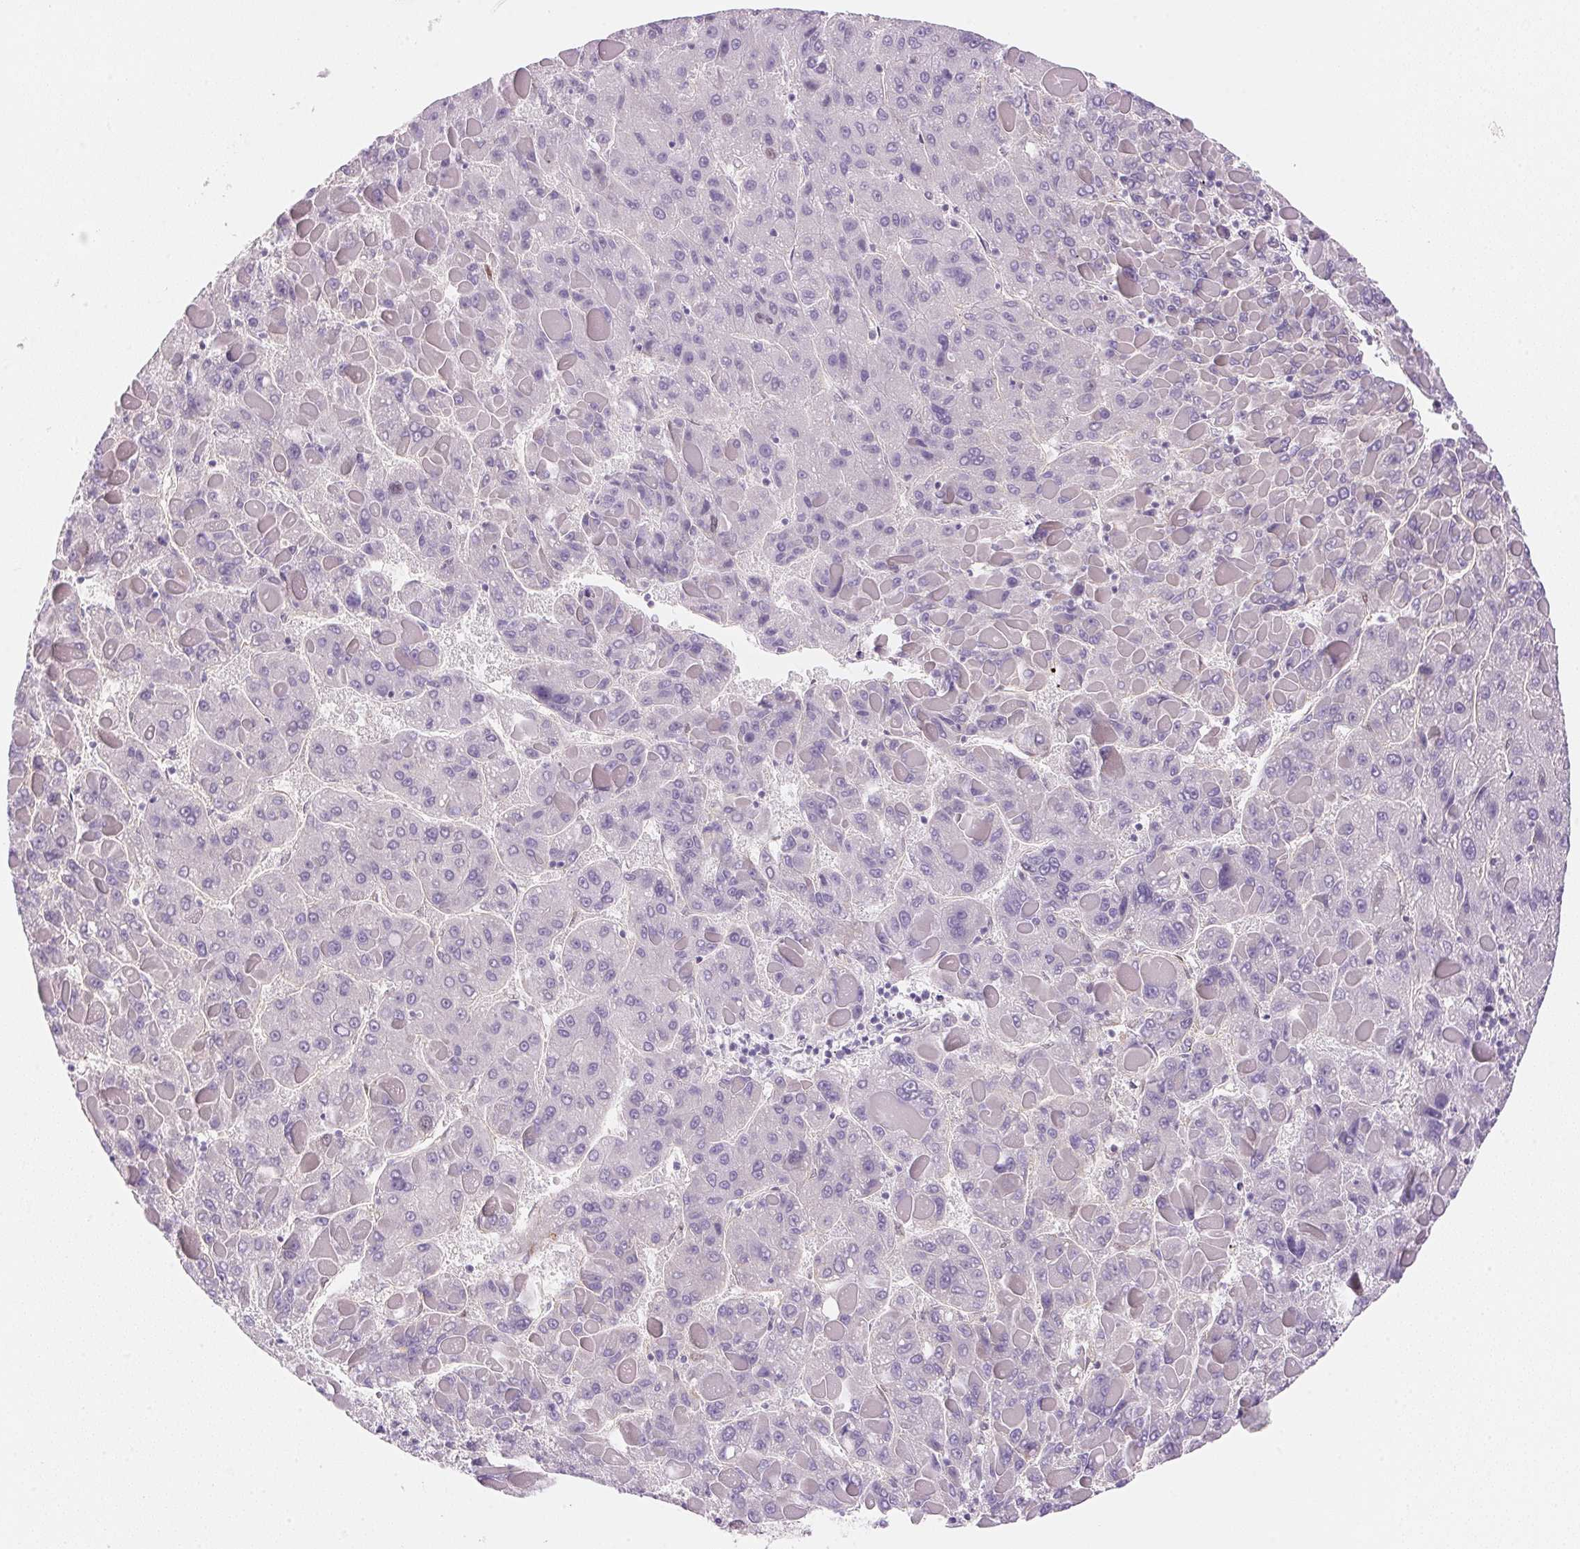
{"staining": {"intensity": "negative", "quantity": "none", "location": "none"}, "tissue": "liver cancer", "cell_type": "Tumor cells", "image_type": "cancer", "snomed": [{"axis": "morphology", "description": "Carcinoma, Hepatocellular, NOS"}, {"axis": "topography", "description": "Liver"}], "caption": "Immunohistochemistry (IHC) histopathology image of hepatocellular carcinoma (liver) stained for a protein (brown), which demonstrates no staining in tumor cells.", "gene": "SMTN", "patient": {"sex": "female", "age": 82}}